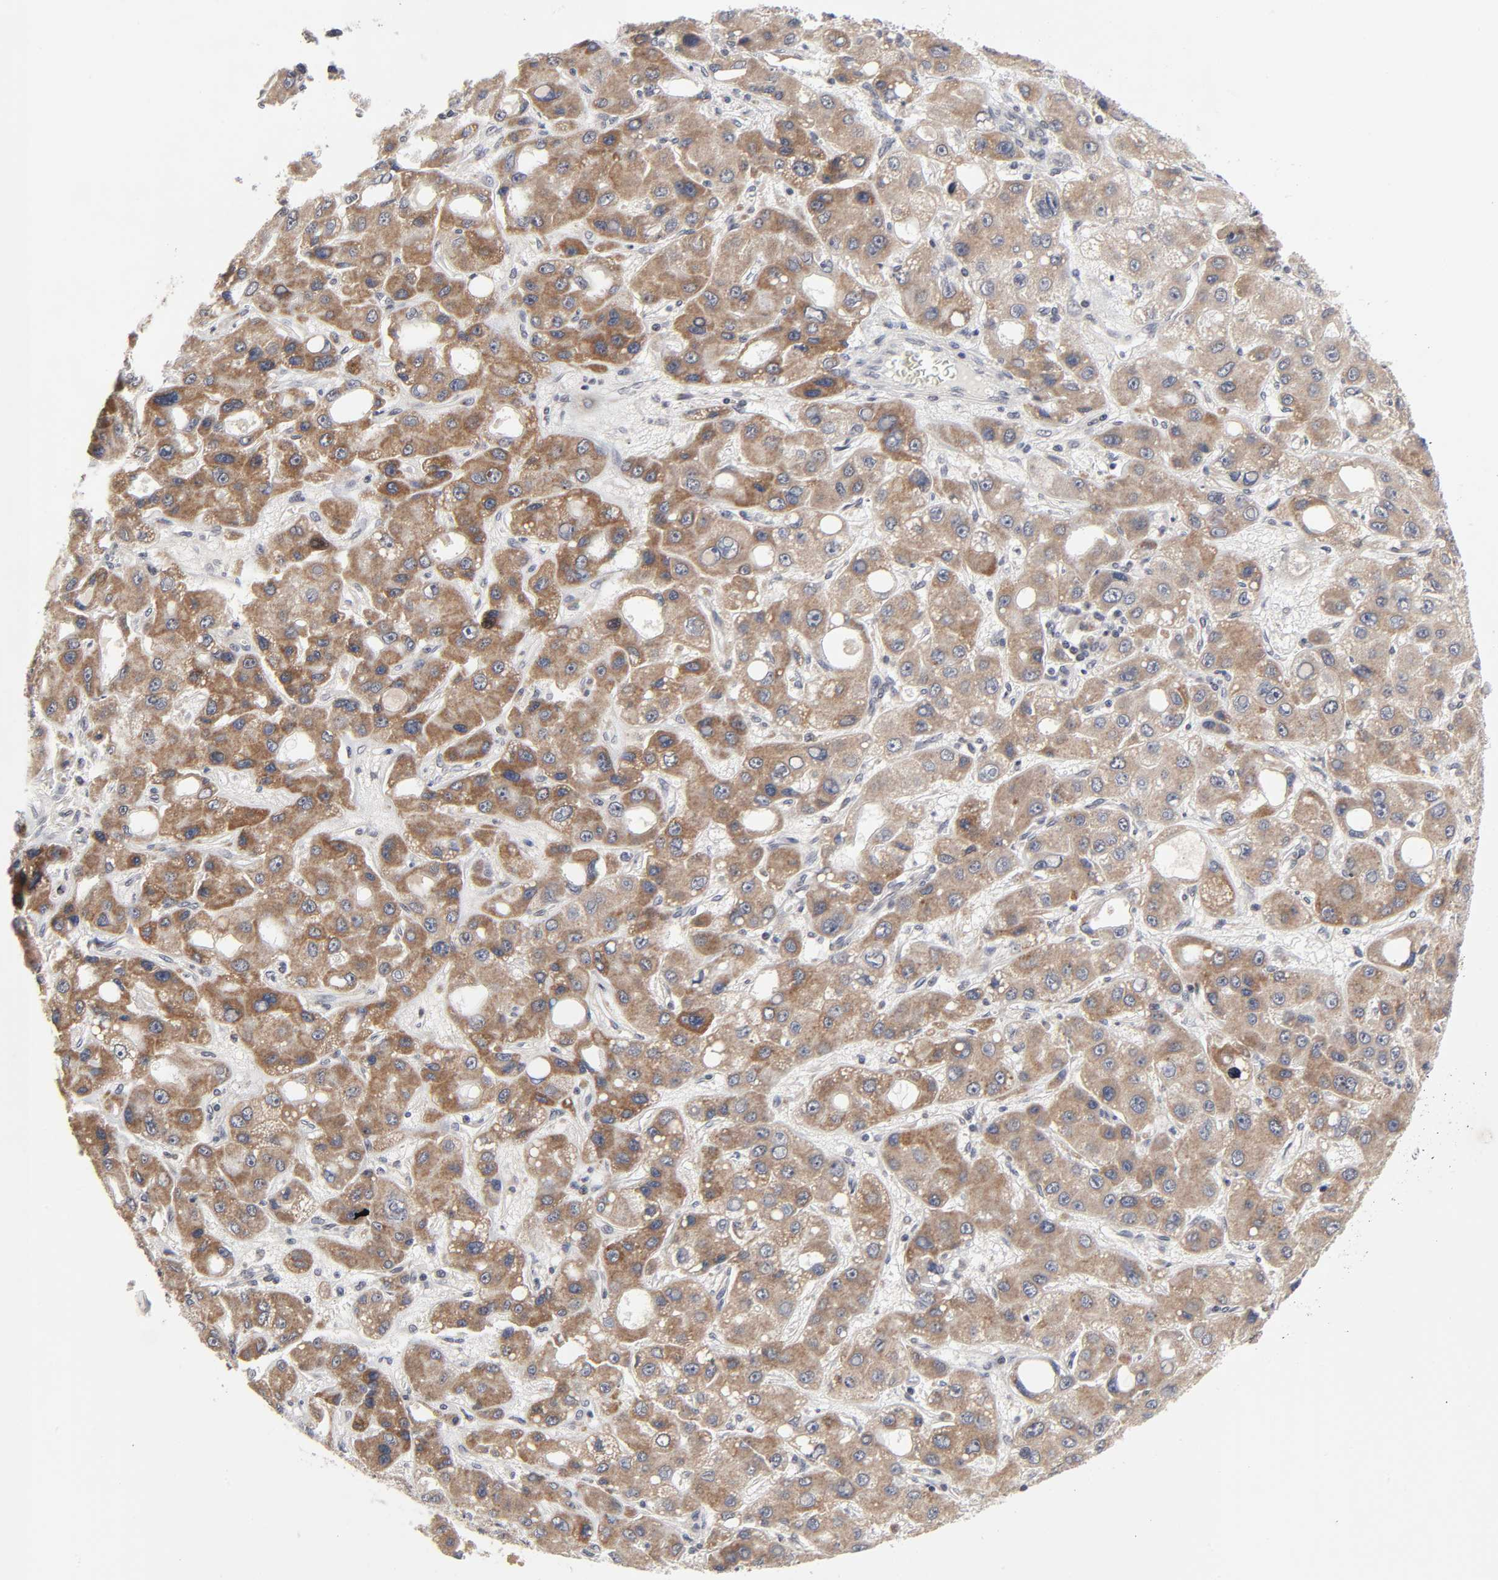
{"staining": {"intensity": "moderate", "quantity": ">75%", "location": "cytoplasmic/membranous"}, "tissue": "liver cancer", "cell_type": "Tumor cells", "image_type": "cancer", "snomed": [{"axis": "morphology", "description": "Carcinoma, Hepatocellular, NOS"}, {"axis": "topography", "description": "Liver"}], "caption": "Brown immunohistochemical staining in human liver hepatocellular carcinoma reveals moderate cytoplasmic/membranous expression in about >75% of tumor cells.", "gene": "AUH", "patient": {"sex": "male", "age": 55}}